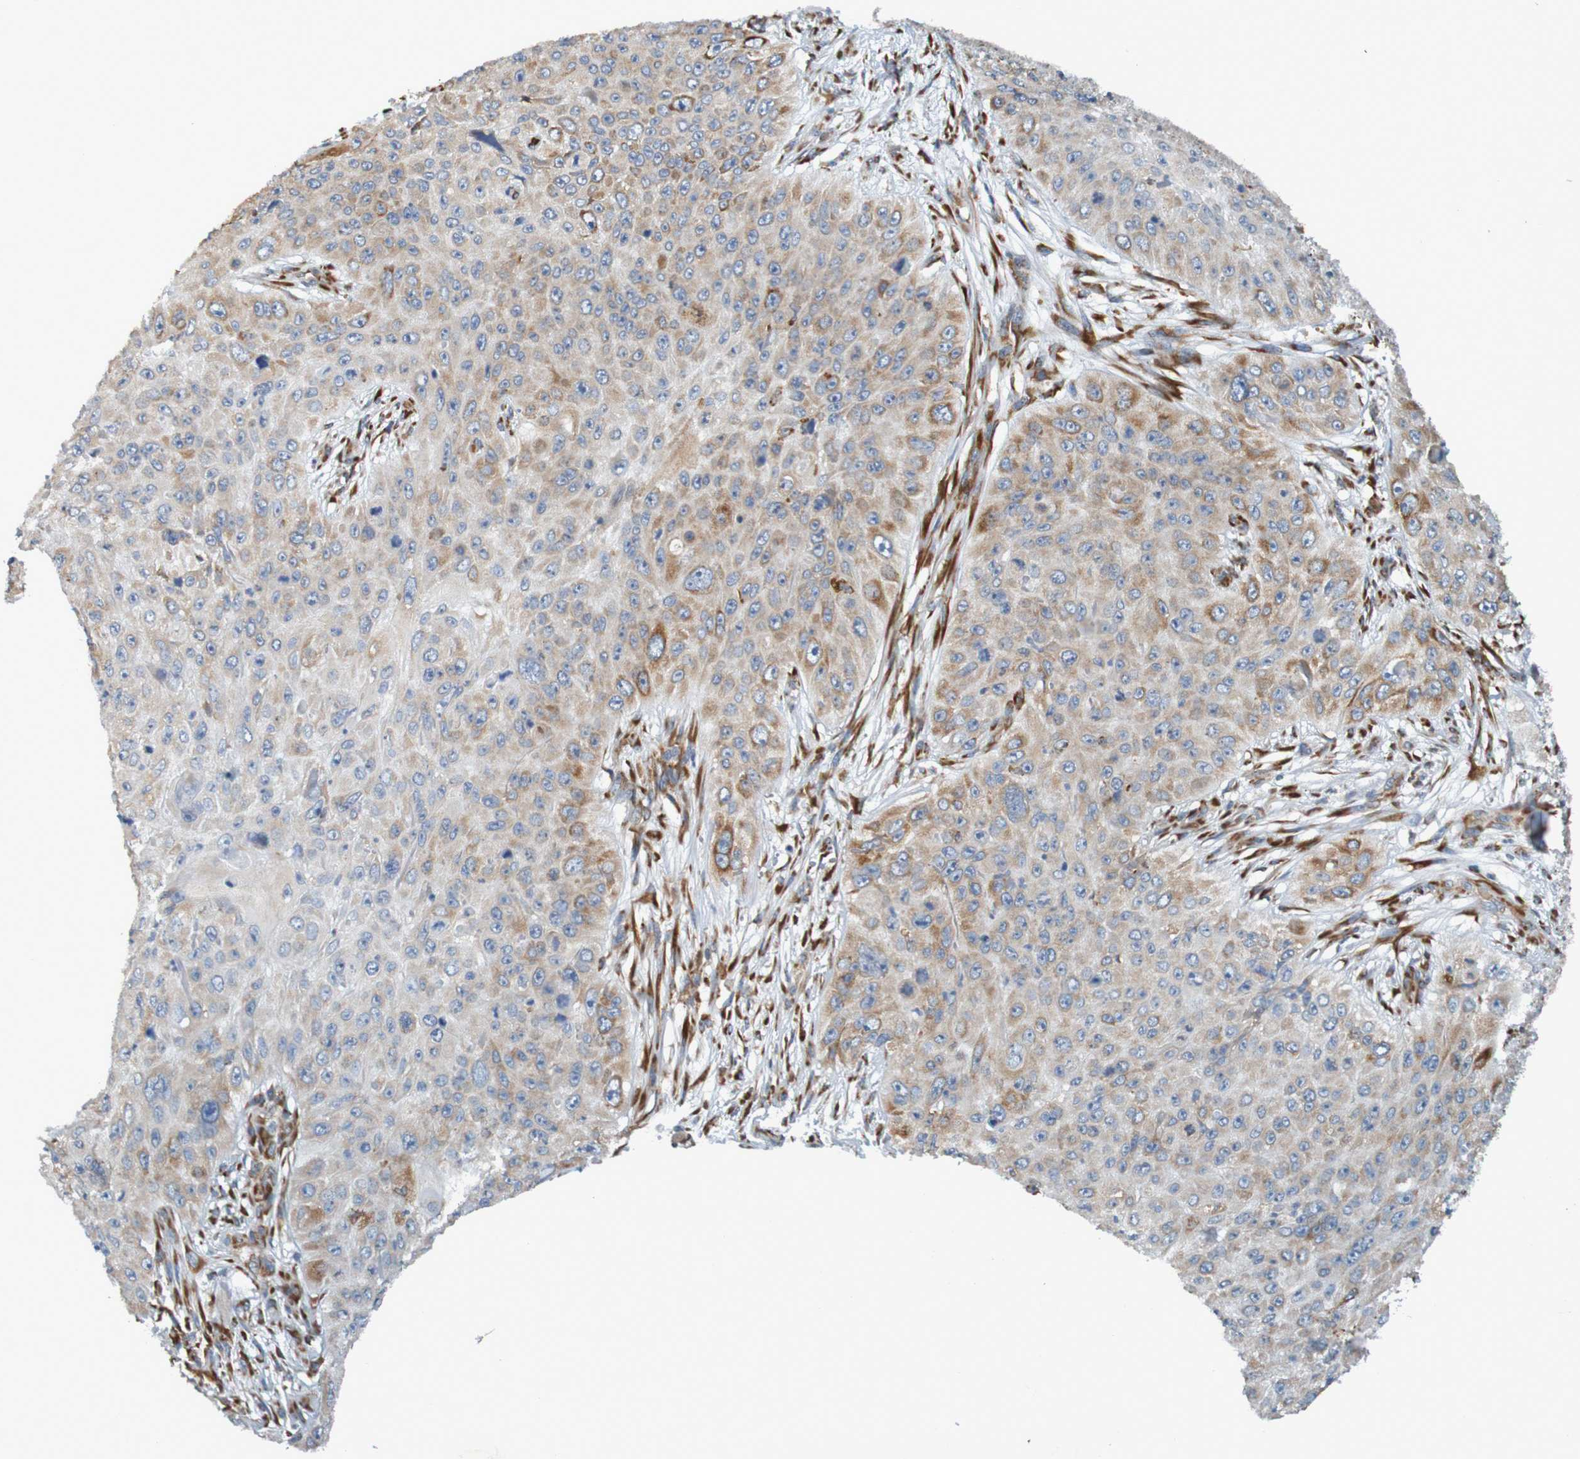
{"staining": {"intensity": "weak", "quantity": "25%-75%", "location": "cytoplasmic/membranous"}, "tissue": "skin cancer", "cell_type": "Tumor cells", "image_type": "cancer", "snomed": [{"axis": "morphology", "description": "Squamous cell carcinoma, NOS"}, {"axis": "topography", "description": "Skin"}], "caption": "Human squamous cell carcinoma (skin) stained with a protein marker demonstrates weak staining in tumor cells.", "gene": "SSR1", "patient": {"sex": "female", "age": 80}}